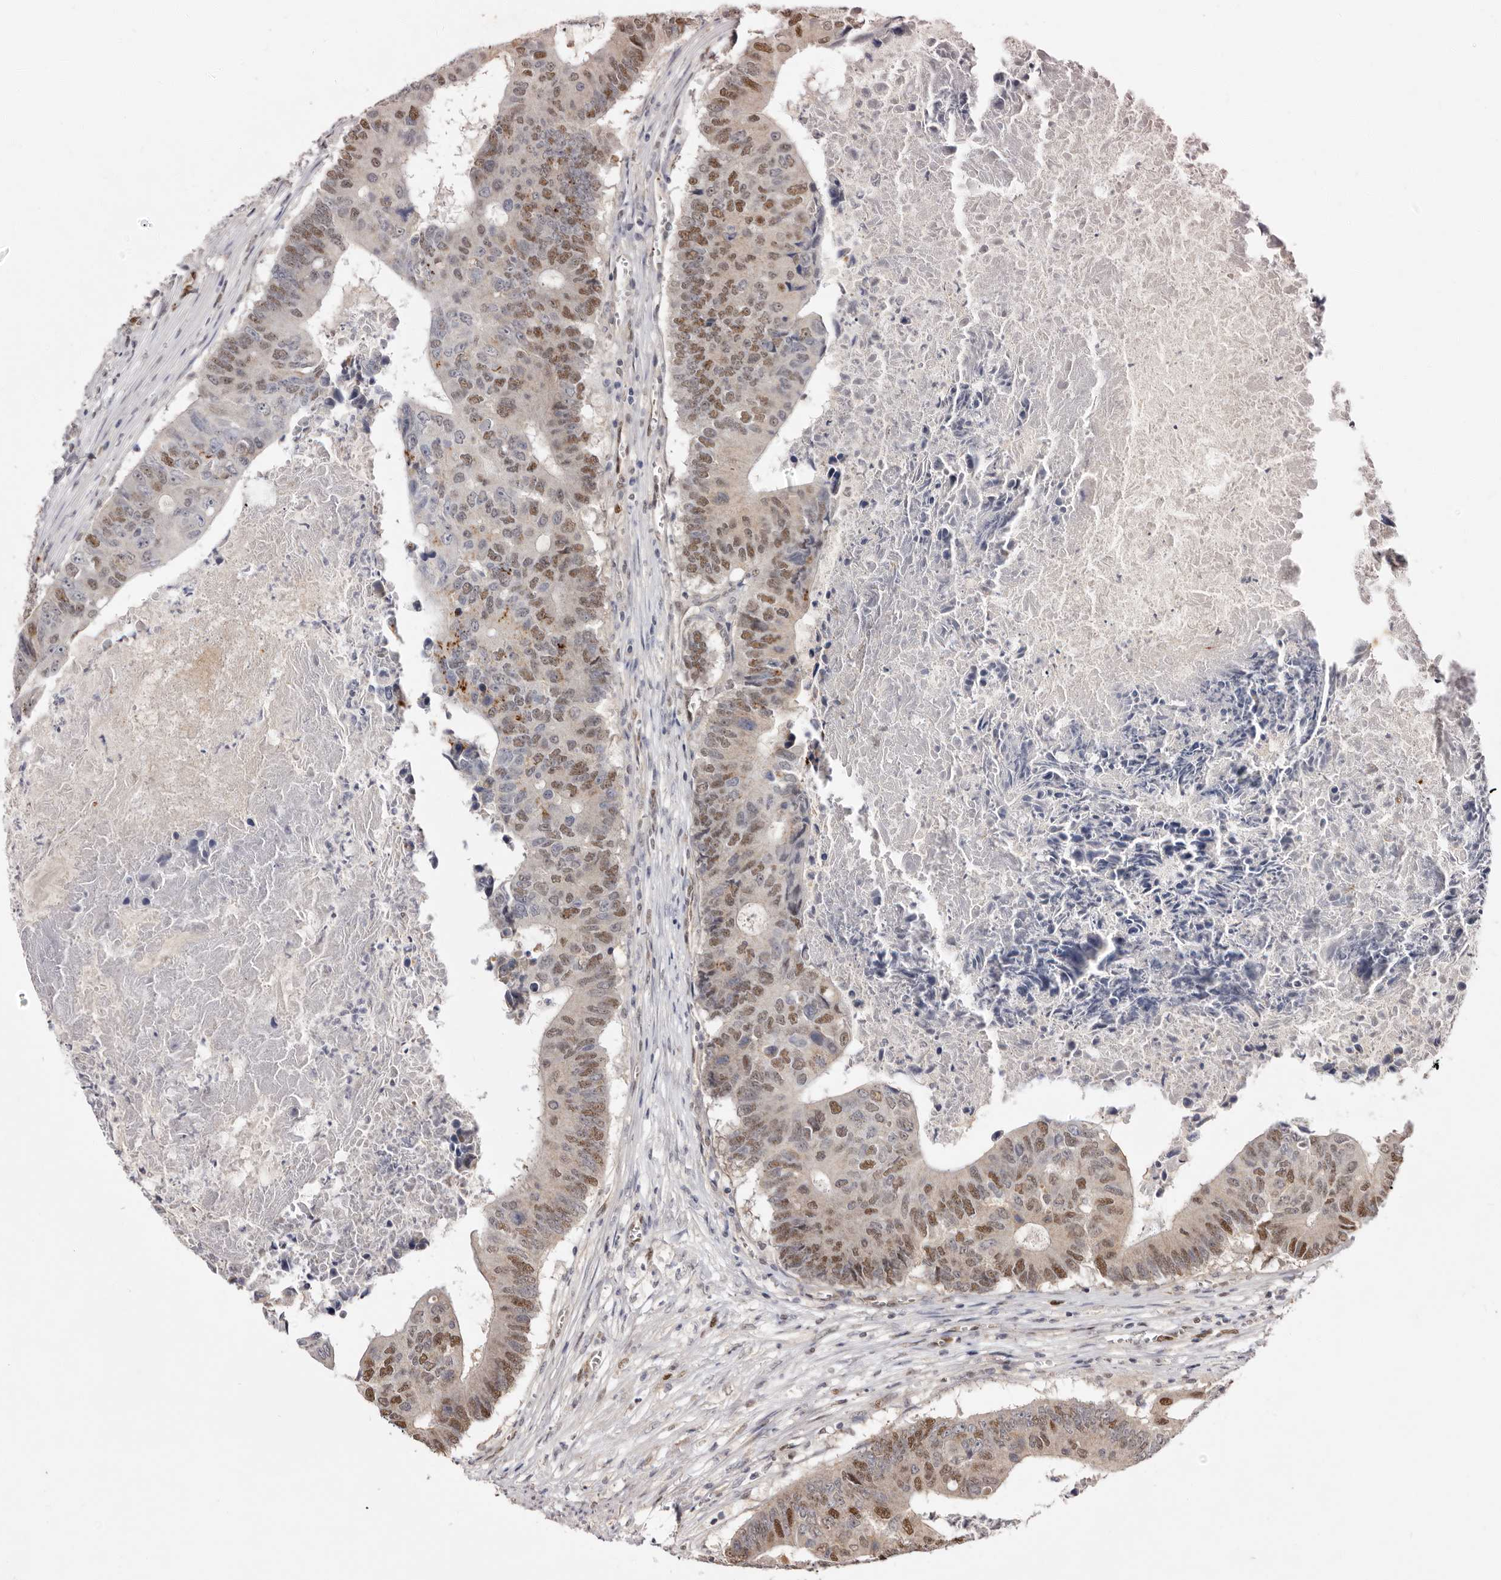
{"staining": {"intensity": "moderate", "quantity": "25%-75%", "location": "nuclear"}, "tissue": "colorectal cancer", "cell_type": "Tumor cells", "image_type": "cancer", "snomed": [{"axis": "morphology", "description": "Adenocarcinoma, NOS"}, {"axis": "topography", "description": "Colon"}], "caption": "Moderate nuclear staining for a protein is identified in approximately 25%-75% of tumor cells of adenocarcinoma (colorectal) using IHC.", "gene": "NOTCH1", "patient": {"sex": "male", "age": 87}}